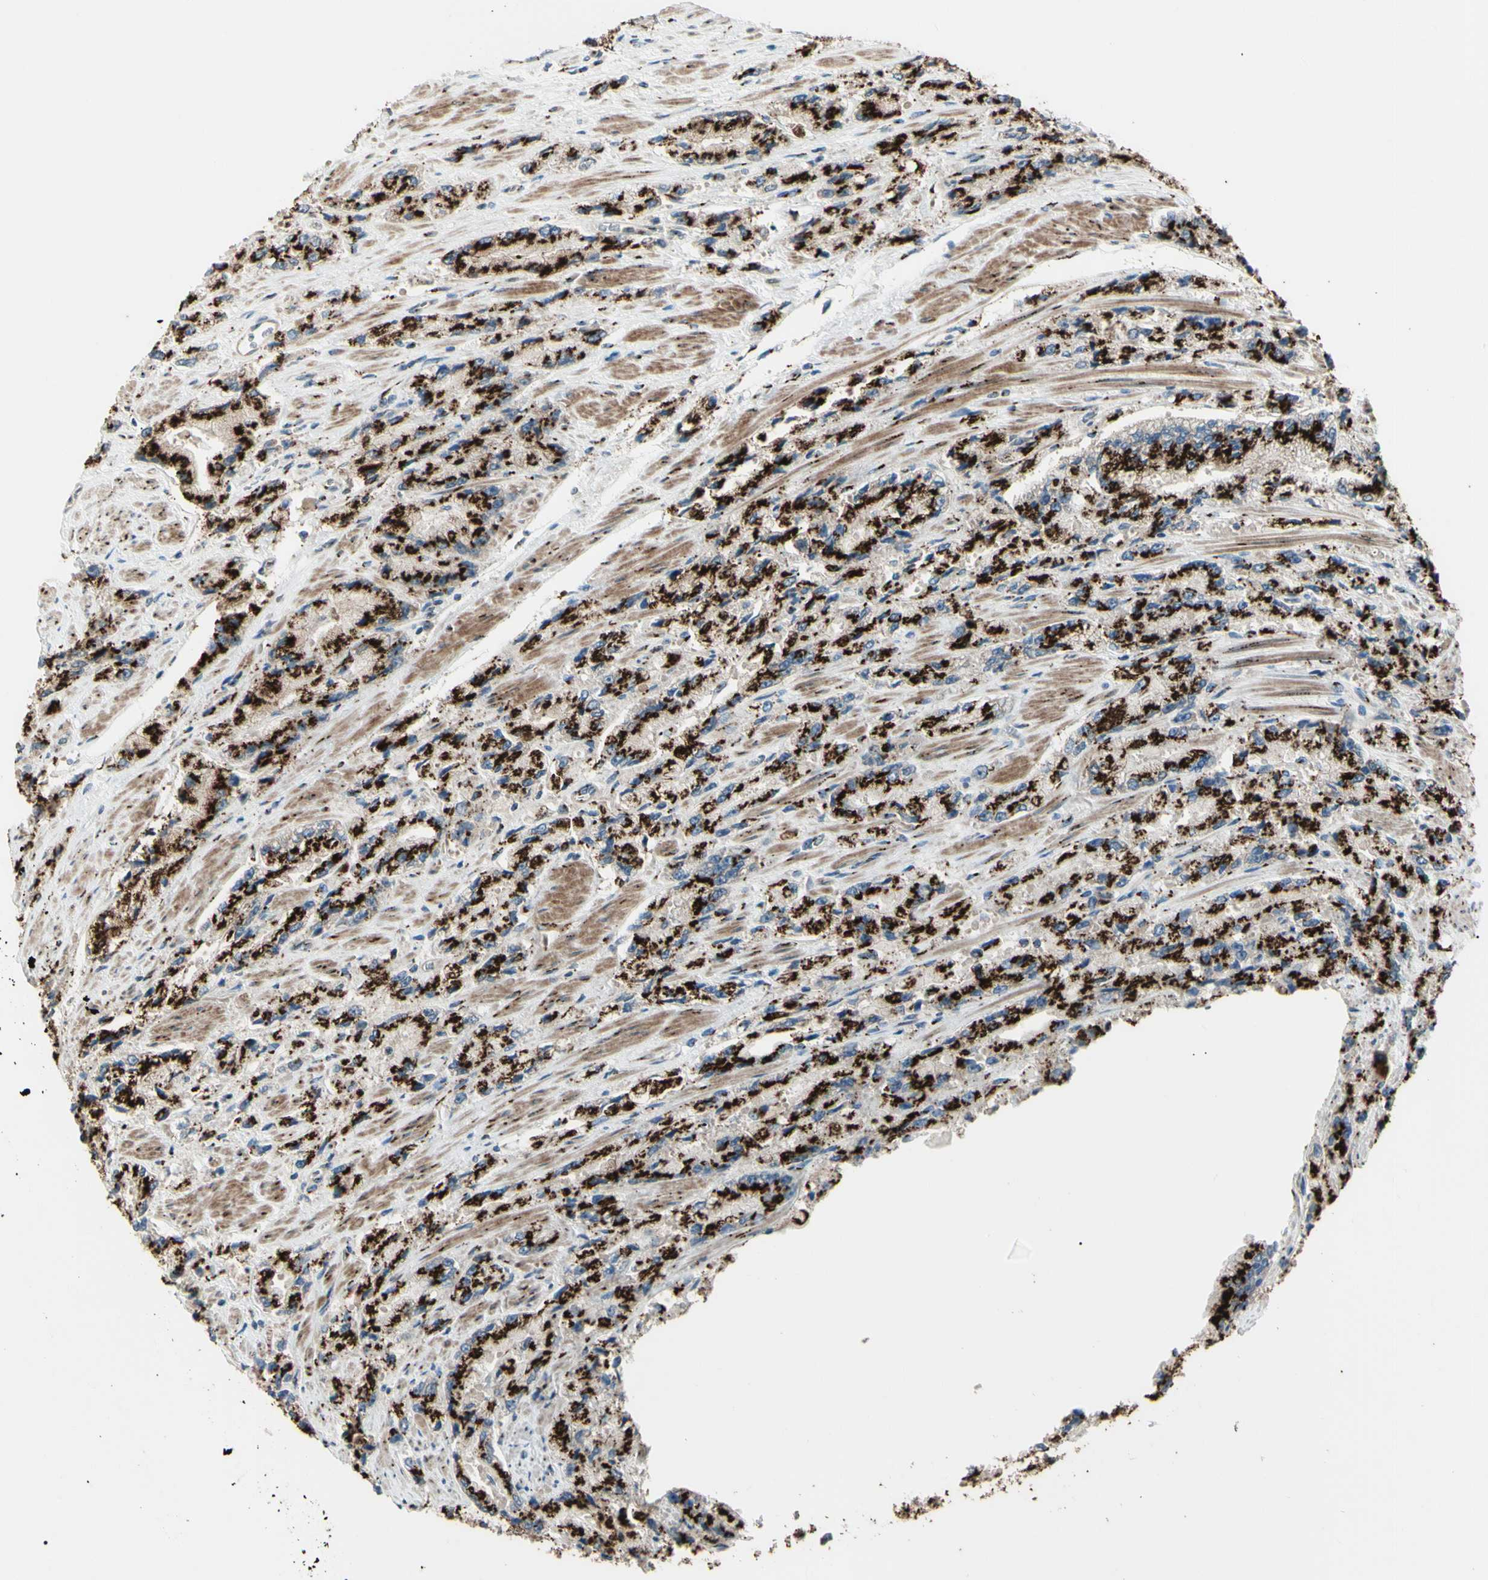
{"staining": {"intensity": "strong", "quantity": ">75%", "location": "cytoplasmic/membranous"}, "tissue": "prostate cancer", "cell_type": "Tumor cells", "image_type": "cancer", "snomed": [{"axis": "morphology", "description": "Adenocarcinoma, High grade"}, {"axis": "topography", "description": "Prostate"}], "caption": "Prostate cancer stained with a brown dye exhibits strong cytoplasmic/membranous positive staining in approximately >75% of tumor cells.", "gene": "BPNT2", "patient": {"sex": "male", "age": 58}}